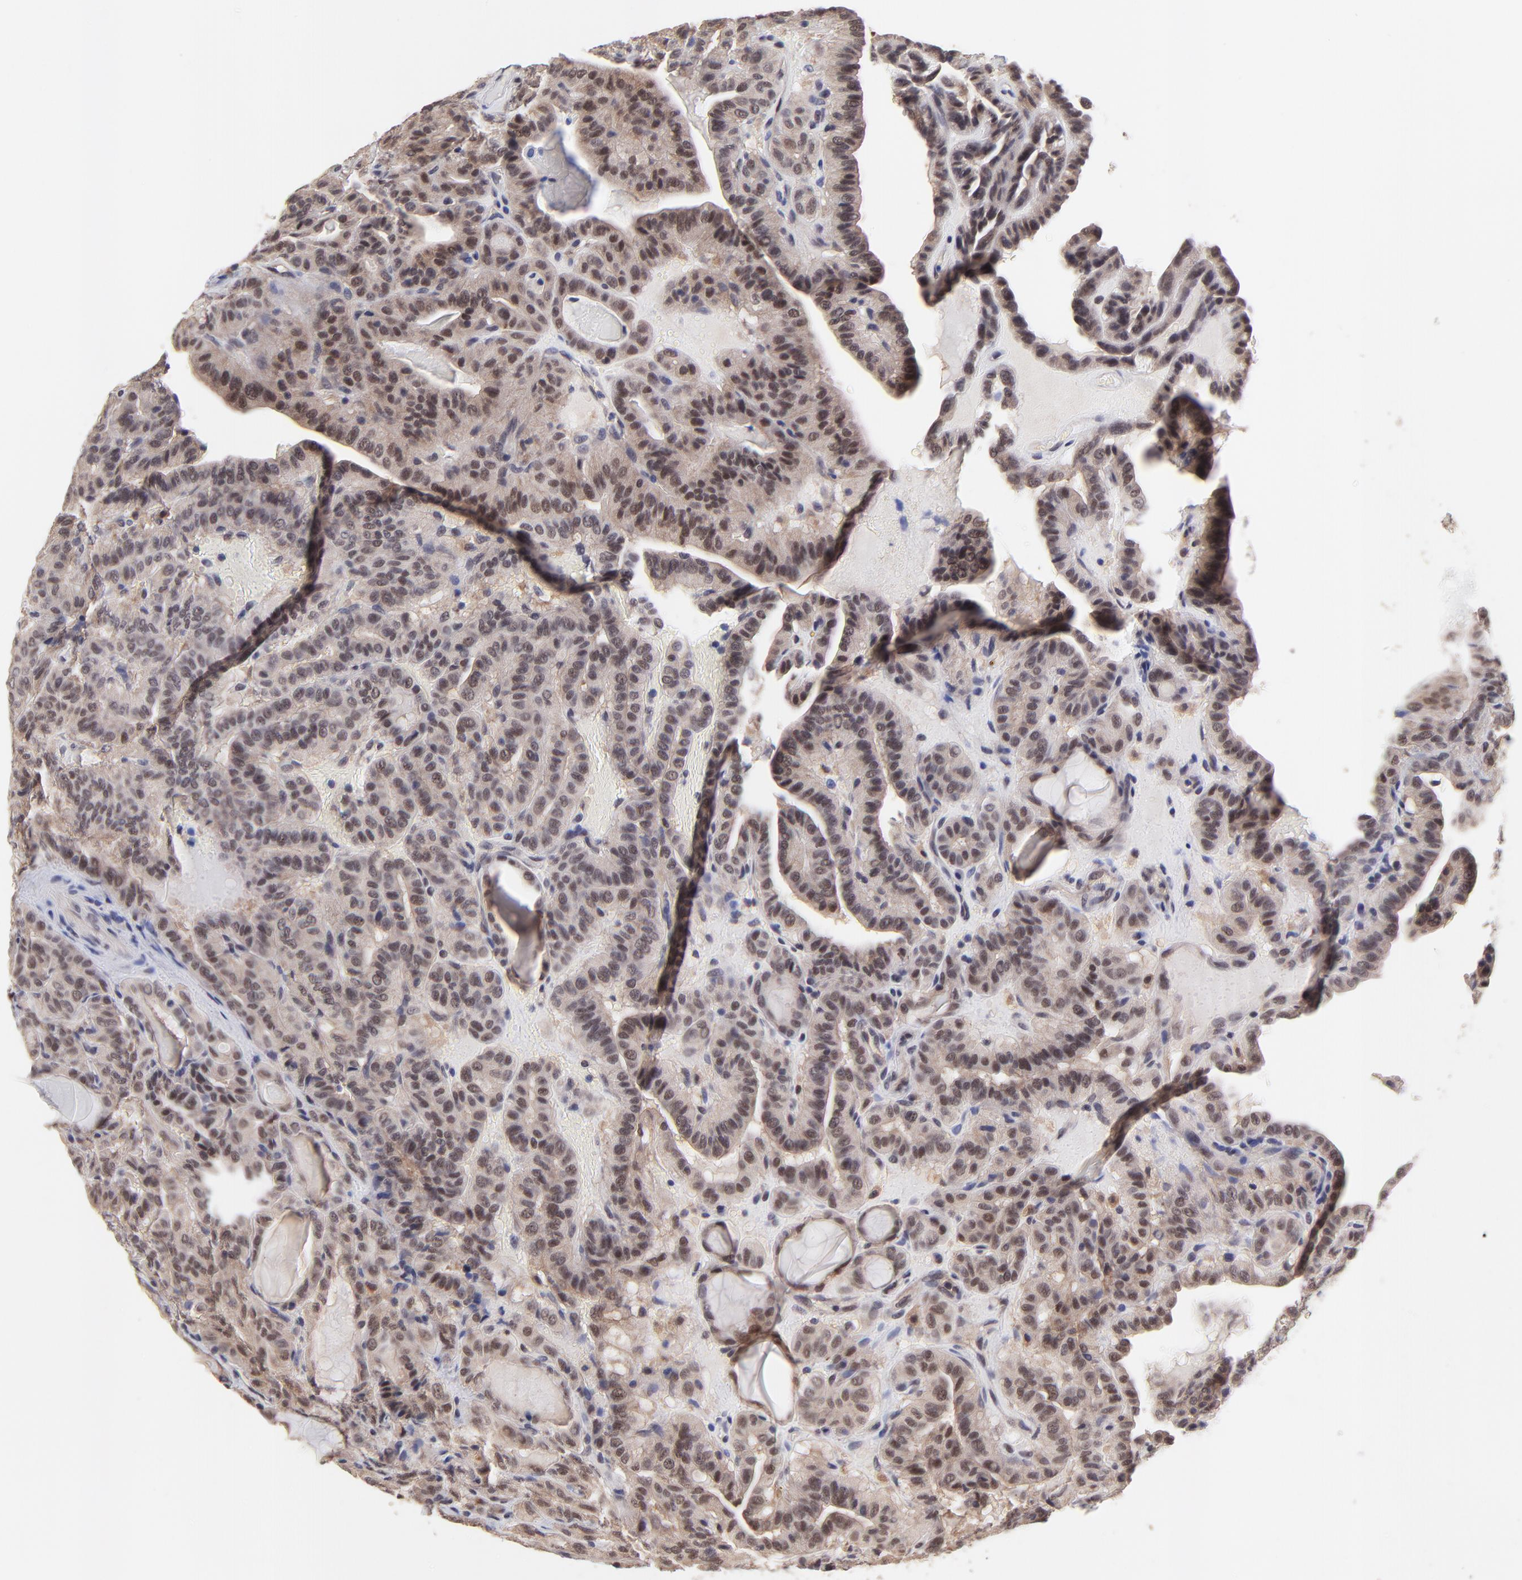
{"staining": {"intensity": "negative", "quantity": "none", "location": "none"}, "tissue": "thyroid cancer", "cell_type": "Tumor cells", "image_type": "cancer", "snomed": [{"axis": "morphology", "description": "Papillary adenocarcinoma, NOS"}, {"axis": "topography", "description": "Thyroid gland"}], "caption": "Tumor cells are negative for brown protein staining in papillary adenocarcinoma (thyroid).", "gene": "ZNF747", "patient": {"sex": "male", "age": 77}}